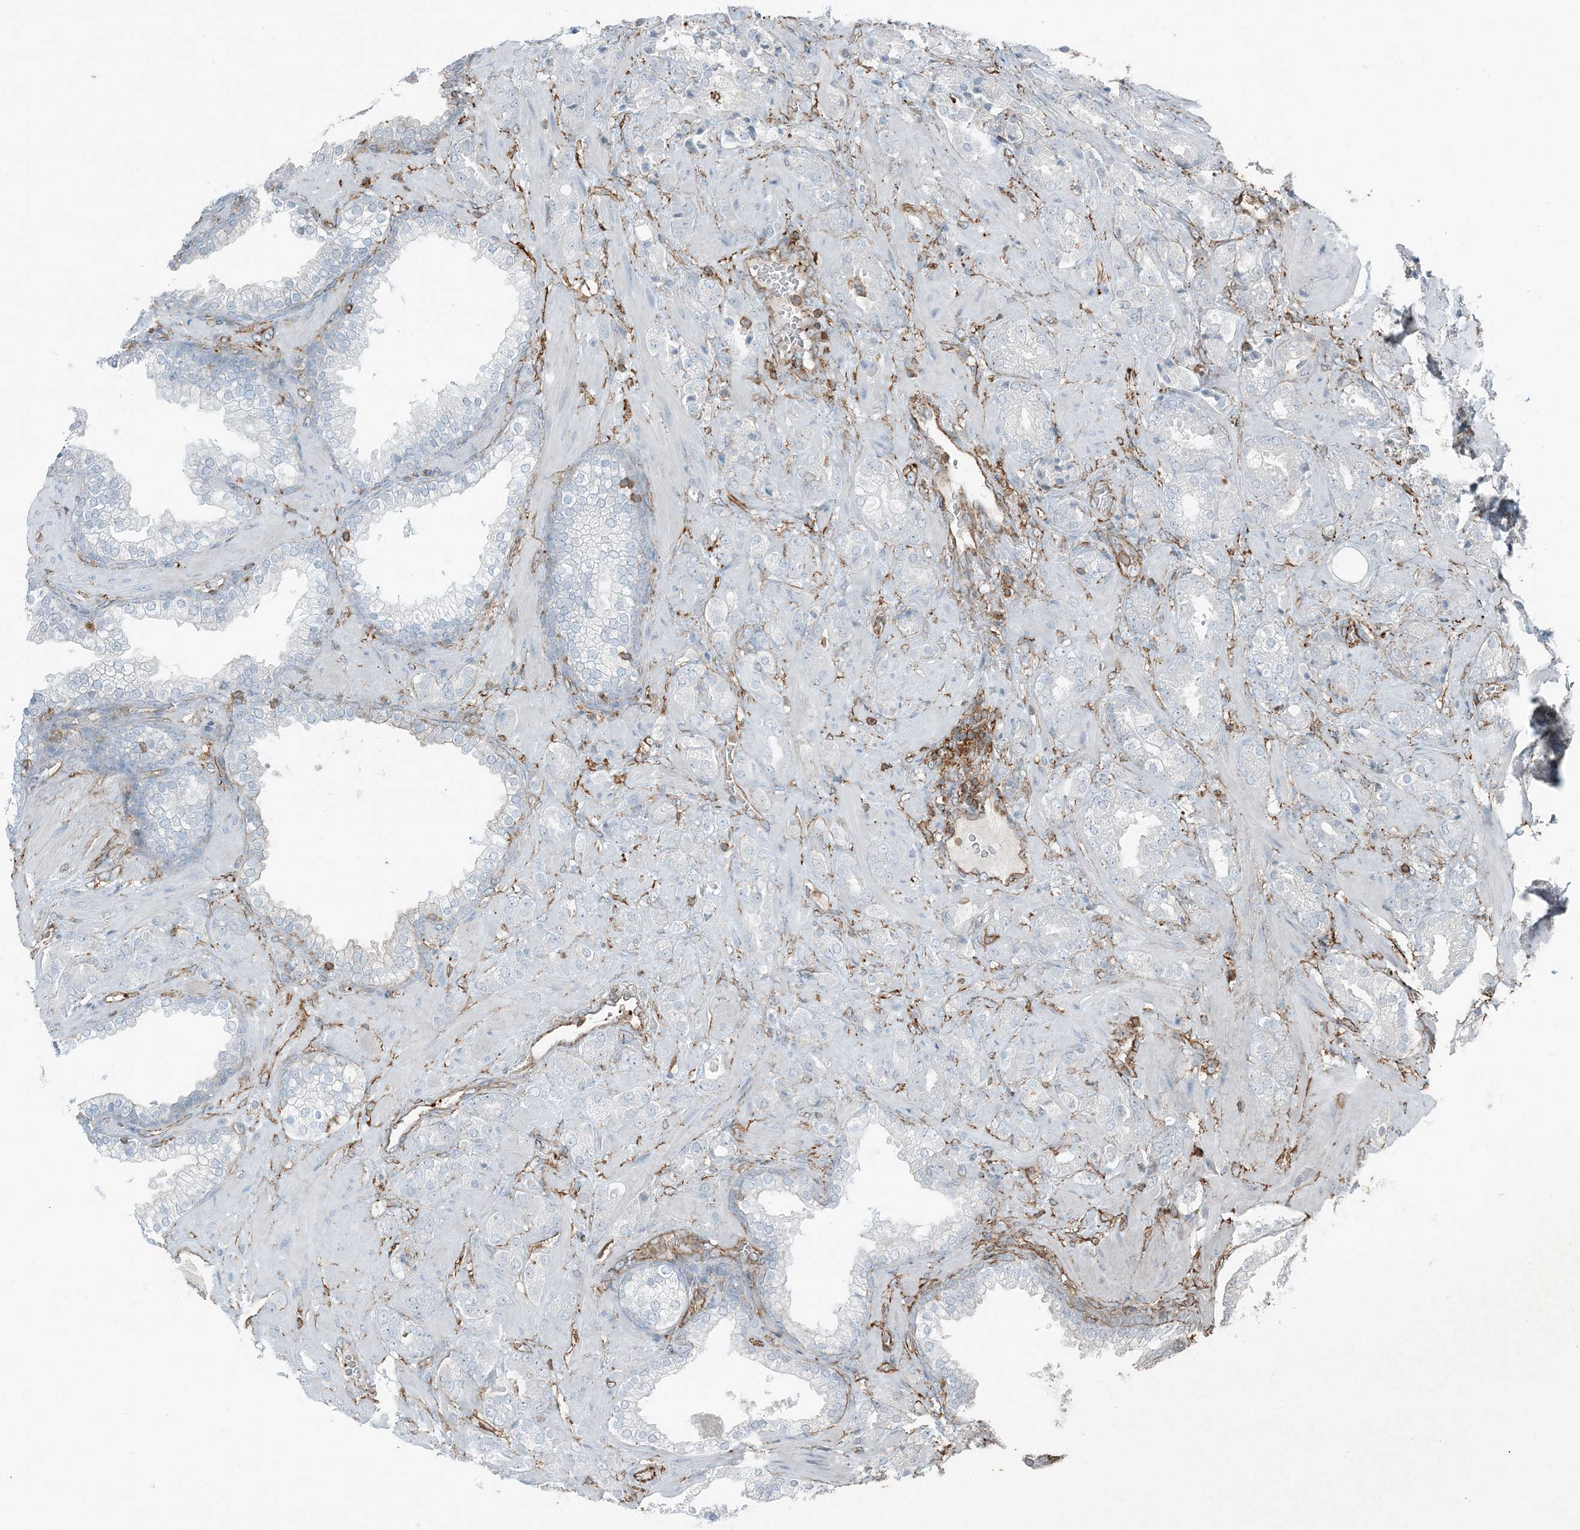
{"staining": {"intensity": "negative", "quantity": "none", "location": "none"}, "tissue": "prostate cancer", "cell_type": "Tumor cells", "image_type": "cancer", "snomed": [{"axis": "morphology", "description": "Adenocarcinoma, High grade"}, {"axis": "topography", "description": "Prostate"}], "caption": "Tumor cells show no significant expression in prostate cancer.", "gene": "APOBEC3C", "patient": {"sex": "male", "age": 64}}